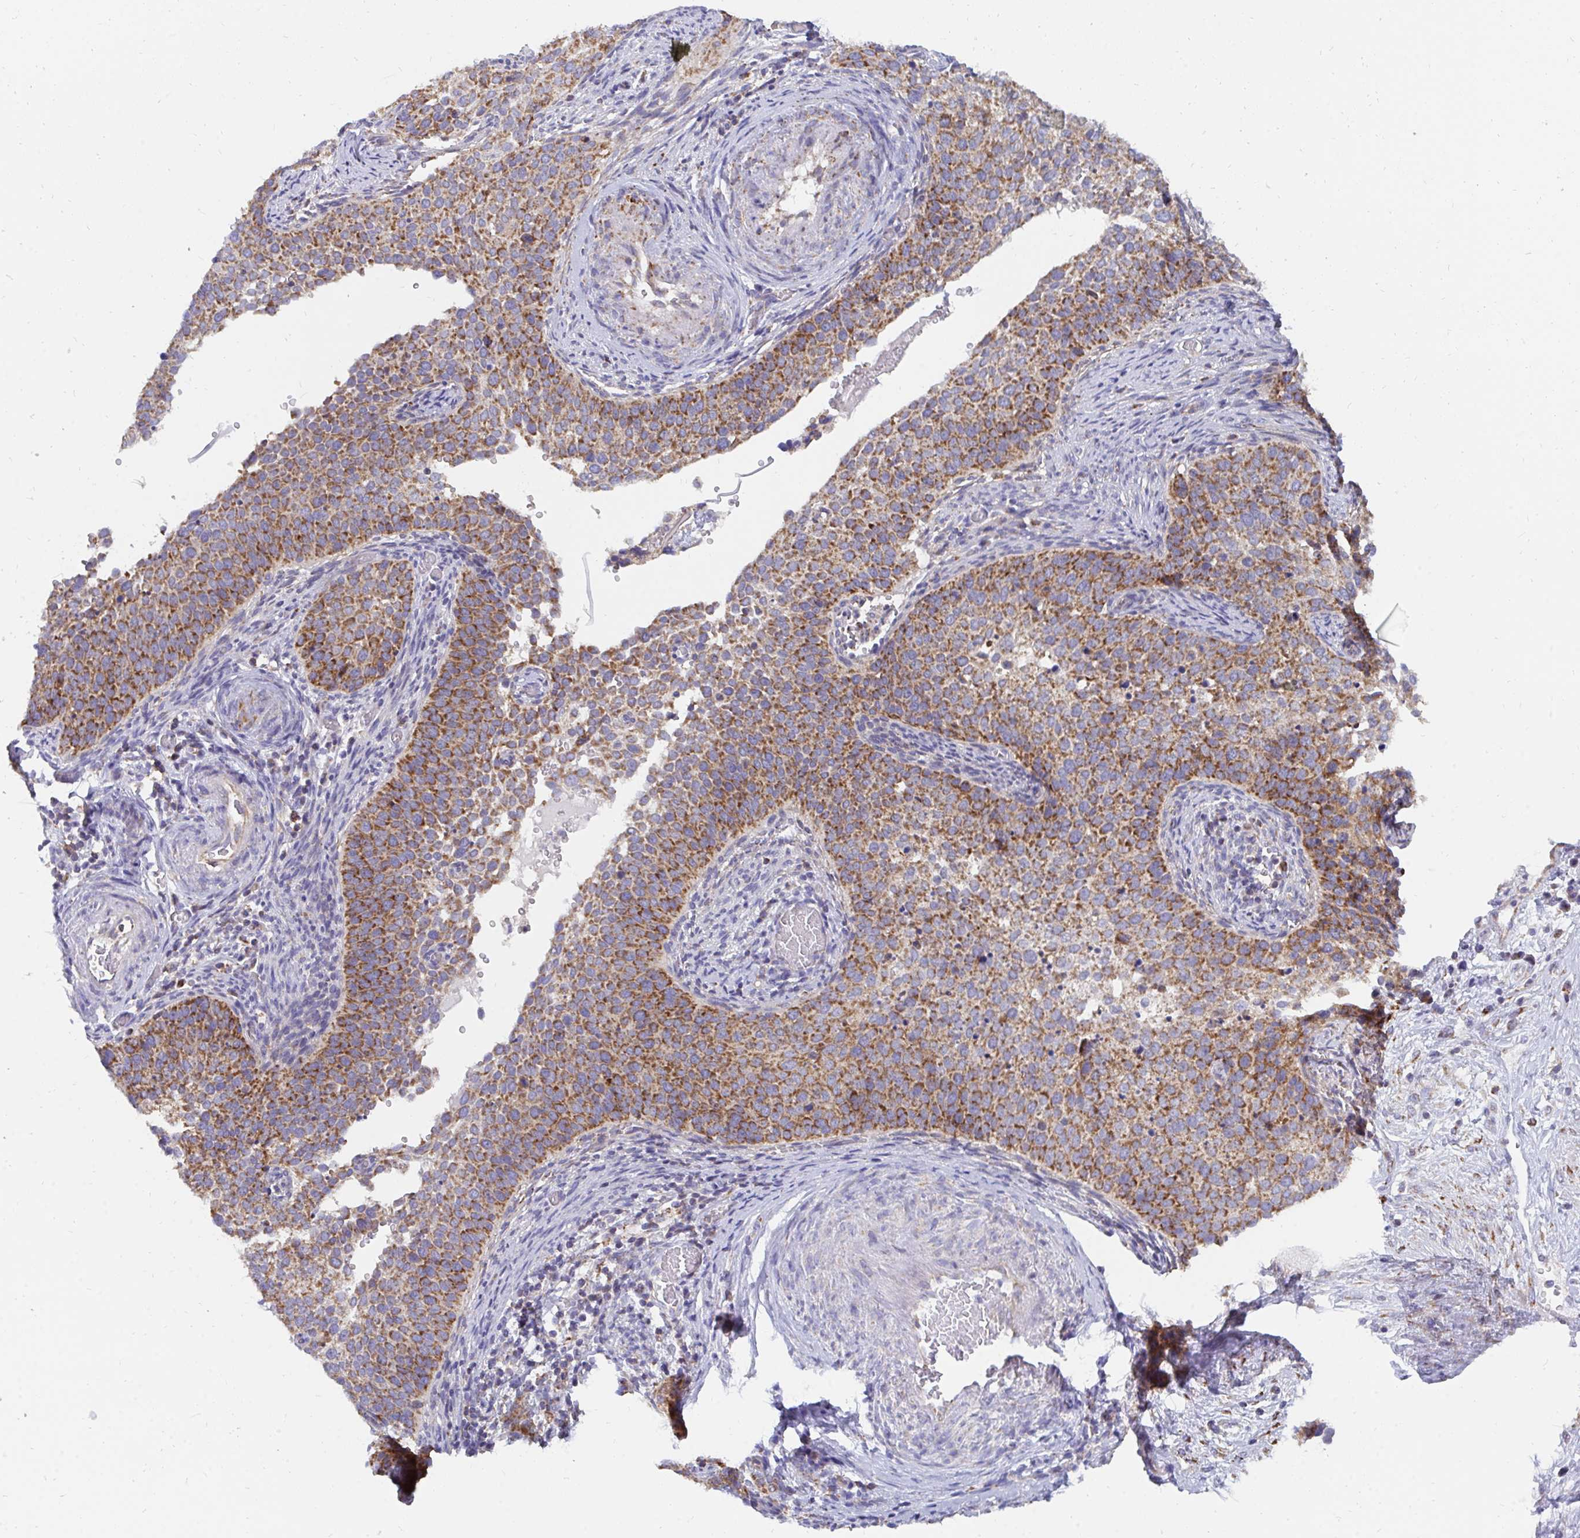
{"staining": {"intensity": "moderate", "quantity": ">75%", "location": "cytoplasmic/membranous"}, "tissue": "cervical cancer", "cell_type": "Tumor cells", "image_type": "cancer", "snomed": [{"axis": "morphology", "description": "Squamous cell carcinoma, NOS"}, {"axis": "topography", "description": "Cervix"}], "caption": "Immunohistochemistry histopathology image of neoplastic tissue: human cervical squamous cell carcinoma stained using immunohistochemistry (IHC) reveals medium levels of moderate protein expression localized specifically in the cytoplasmic/membranous of tumor cells, appearing as a cytoplasmic/membranous brown color.", "gene": "PC", "patient": {"sex": "female", "age": 44}}